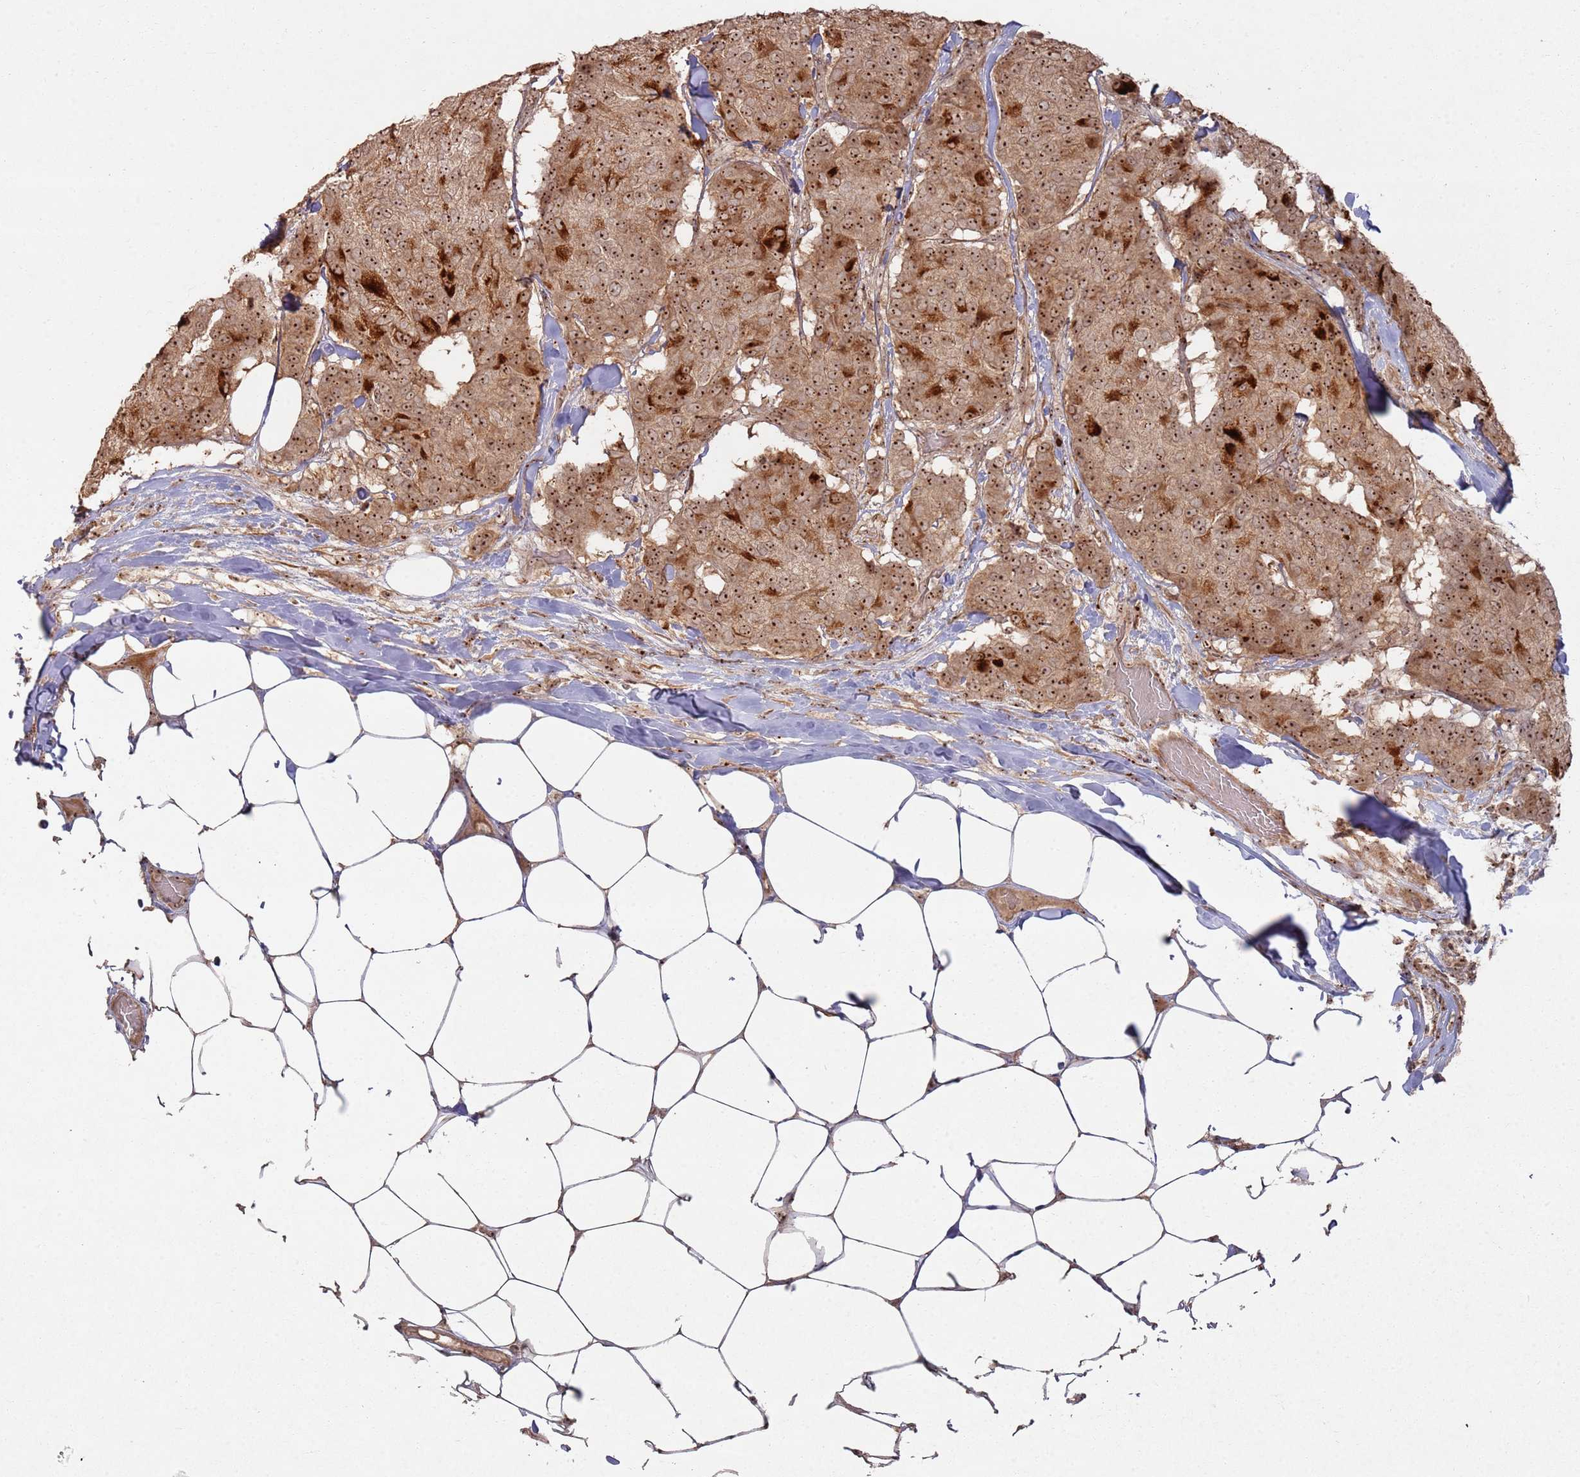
{"staining": {"intensity": "strong", "quantity": ">75%", "location": "cytoplasmic/membranous,nuclear"}, "tissue": "breast cancer", "cell_type": "Tumor cells", "image_type": "cancer", "snomed": [{"axis": "morphology", "description": "Duct carcinoma"}, {"axis": "topography", "description": "Breast"}], "caption": "Immunohistochemical staining of human breast infiltrating ductal carcinoma displays high levels of strong cytoplasmic/membranous and nuclear staining in about >75% of tumor cells. Using DAB (brown) and hematoxylin (blue) stains, captured at high magnification using brightfield microscopy.", "gene": "UTP11", "patient": {"sex": "female", "age": 75}}